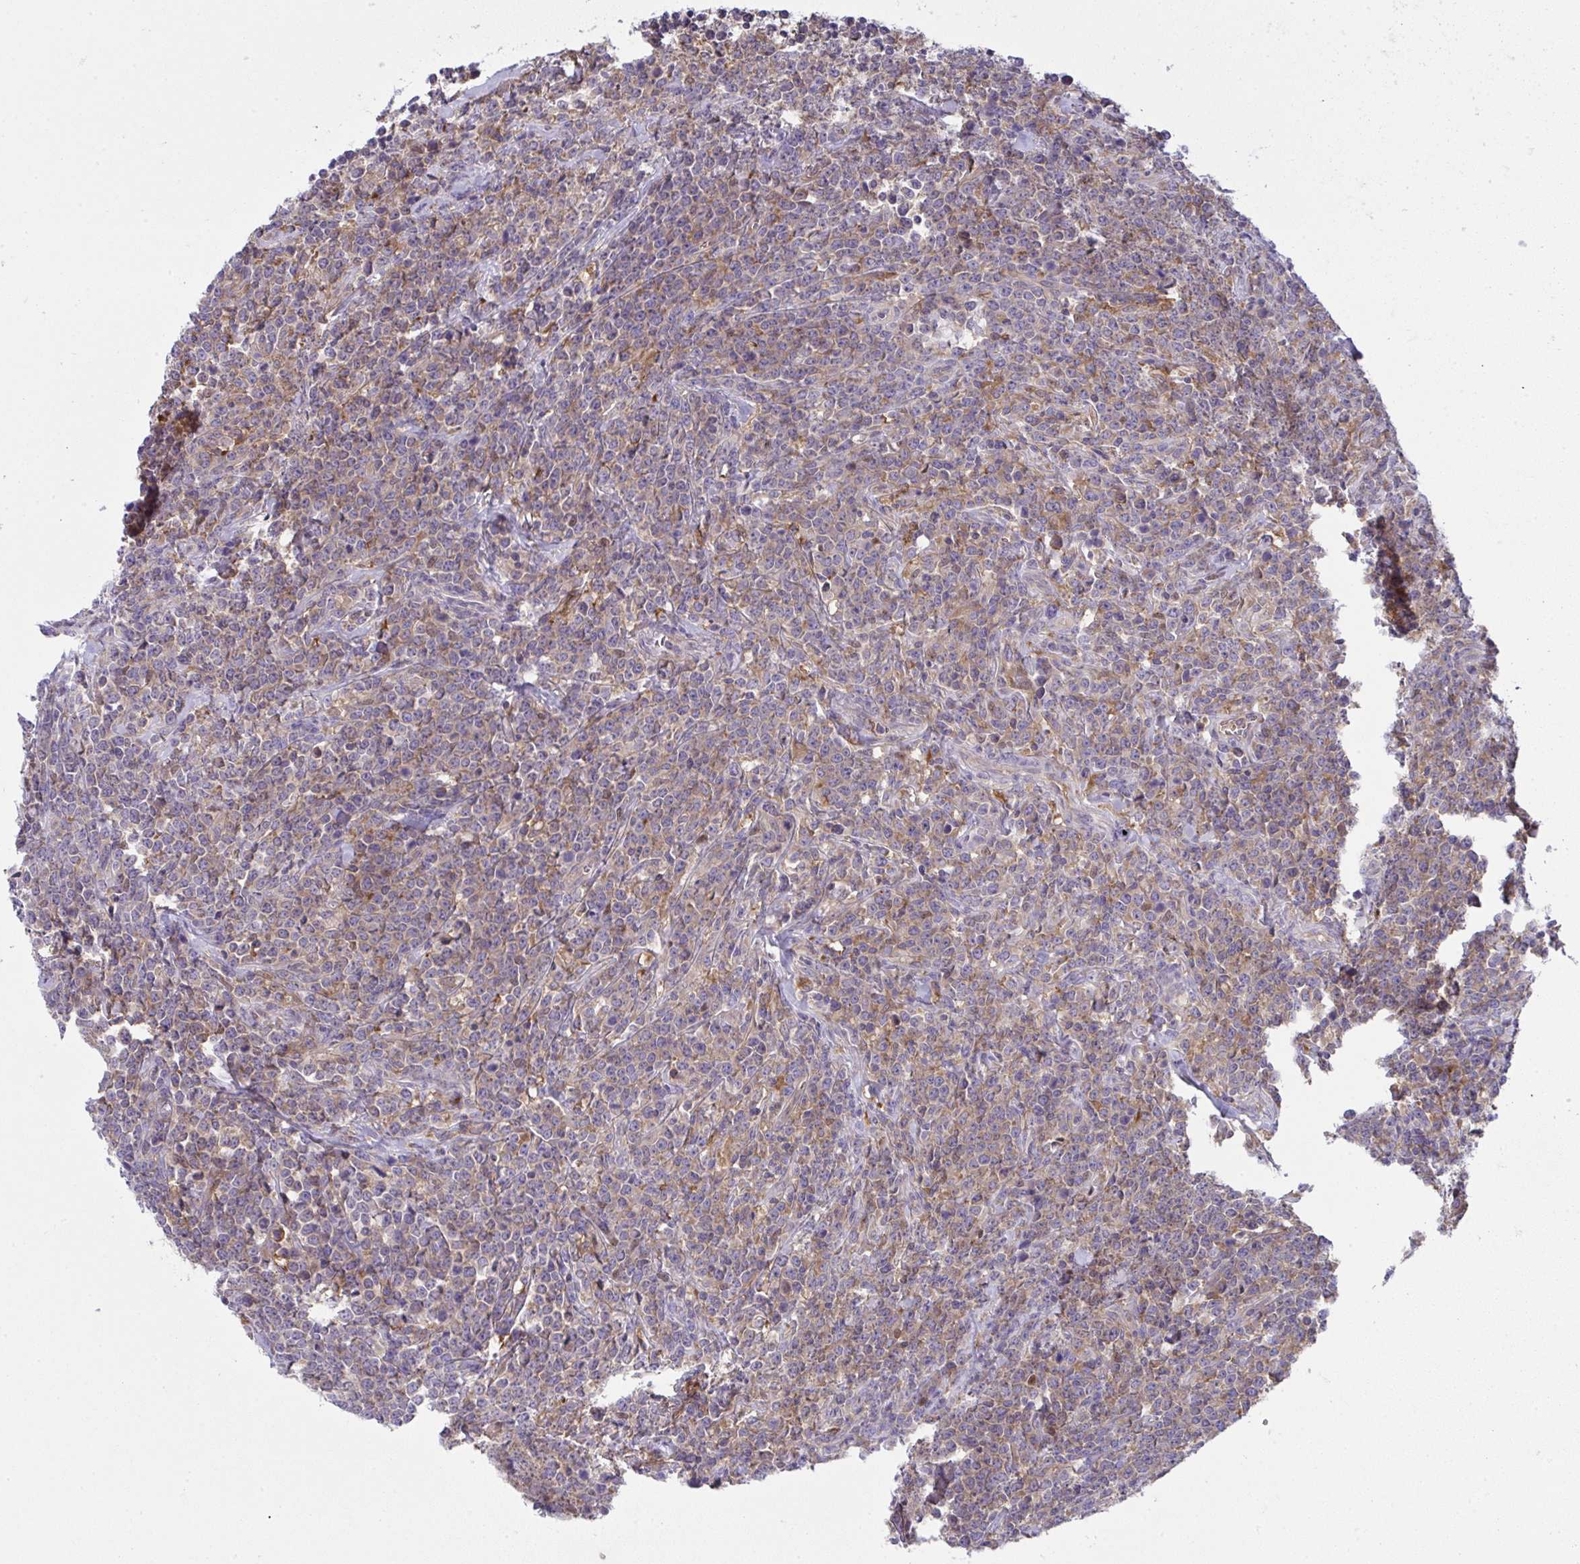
{"staining": {"intensity": "moderate", "quantity": "25%-75%", "location": "cytoplasmic/membranous"}, "tissue": "lymphoma", "cell_type": "Tumor cells", "image_type": "cancer", "snomed": [{"axis": "morphology", "description": "Malignant lymphoma, non-Hodgkin's type, High grade"}, {"axis": "topography", "description": "Small intestine"}], "caption": "Immunohistochemical staining of human lymphoma displays moderate cytoplasmic/membranous protein positivity in approximately 25%-75% of tumor cells. (DAB = brown stain, brightfield microscopy at high magnification).", "gene": "ALDH16A1", "patient": {"sex": "female", "age": 56}}